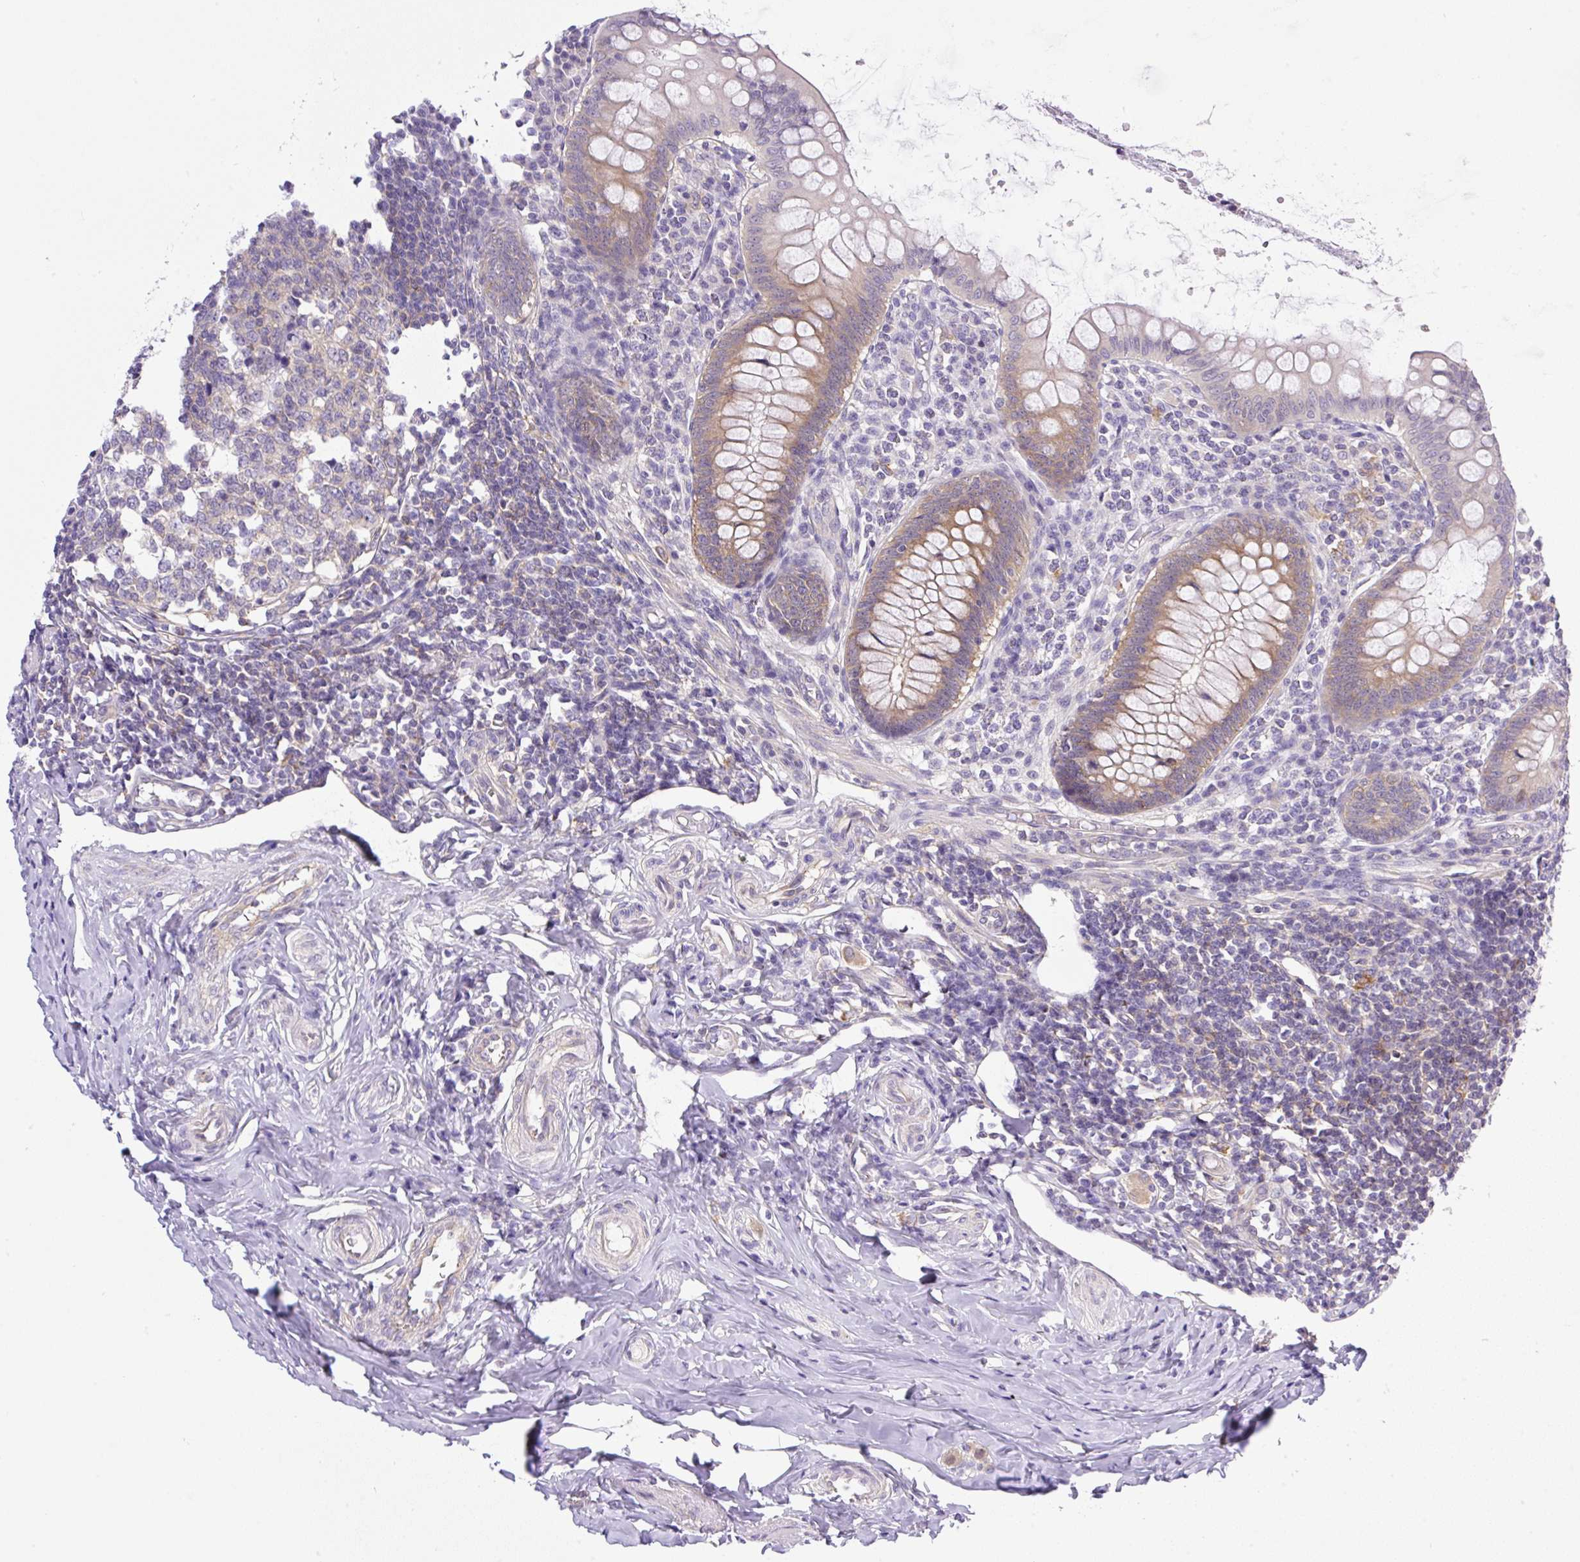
{"staining": {"intensity": "moderate", "quantity": ">75%", "location": "cytoplasmic/membranous"}, "tissue": "appendix", "cell_type": "Glandular cells", "image_type": "normal", "snomed": [{"axis": "morphology", "description": "Normal tissue, NOS"}, {"axis": "topography", "description": "Appendix"}], "caption": "Immunohistochemical staining of normal human appendix exhibits moderate cytoplasmic/membranous protein staining in approximately >75% of glandular cells.", "gene": "CAMK2A", "patient": {"sex": "female", "age": 33}}